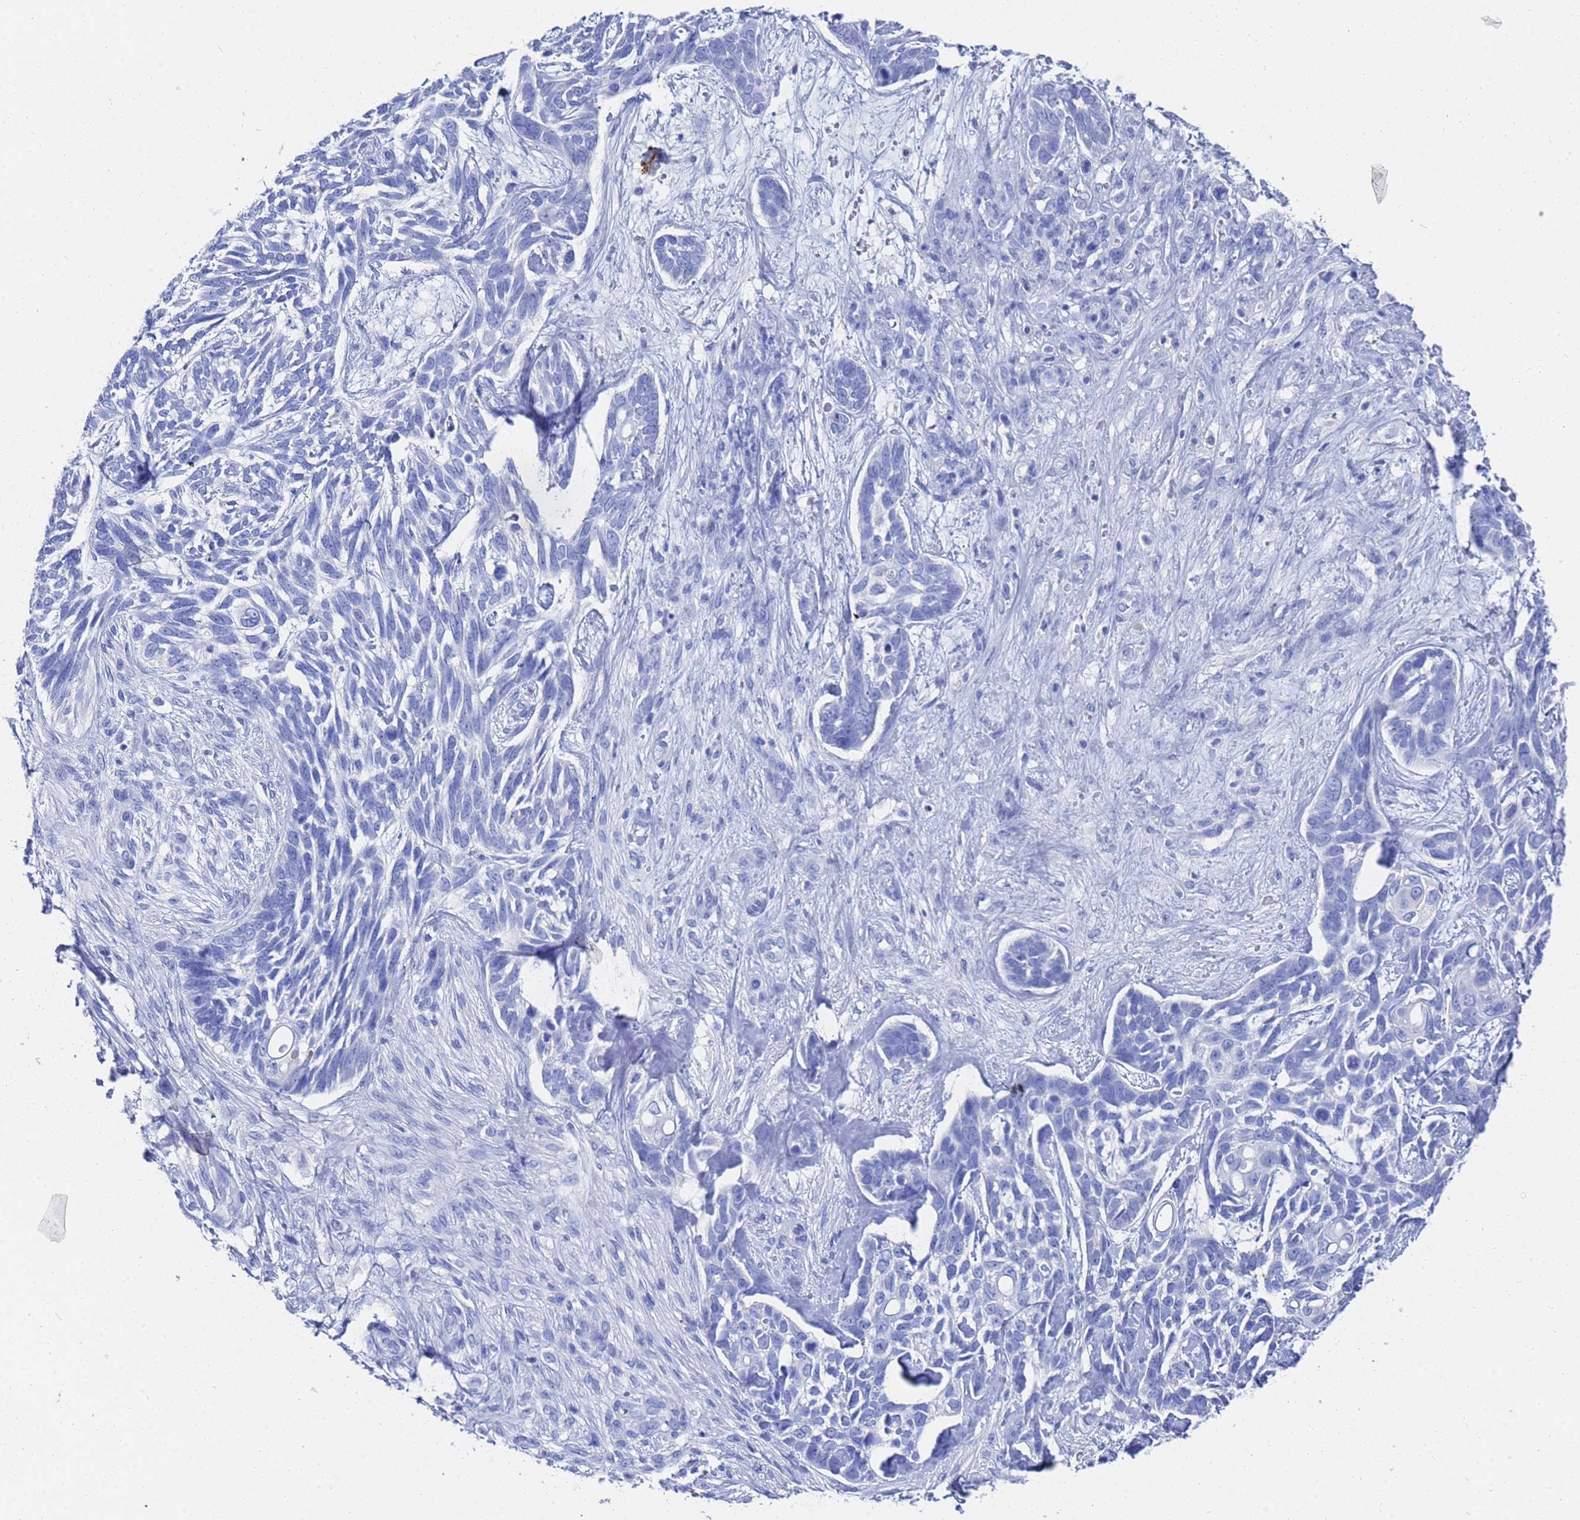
{"staining": {"intensity": "negative", "quantity": "none", "location": "none"}, "tissue": "skin cancer", "cell_type": "Tumor cells", "image_type": "cancer", "snomed": [{"axis": "morphology", "description": "Basal cell carcinoma"}, {"axis": "topography", "description": "Skin"}], "caption": "A photomicrograph of skin cancer stained for a protein shows no brown staining in tumor cells. The staining is performed using DAB brown chromogen with nuclei counter-stained in using hematoxylin.", "gene": "GGT1", "patient": {"sex": "male", "age": 88}}